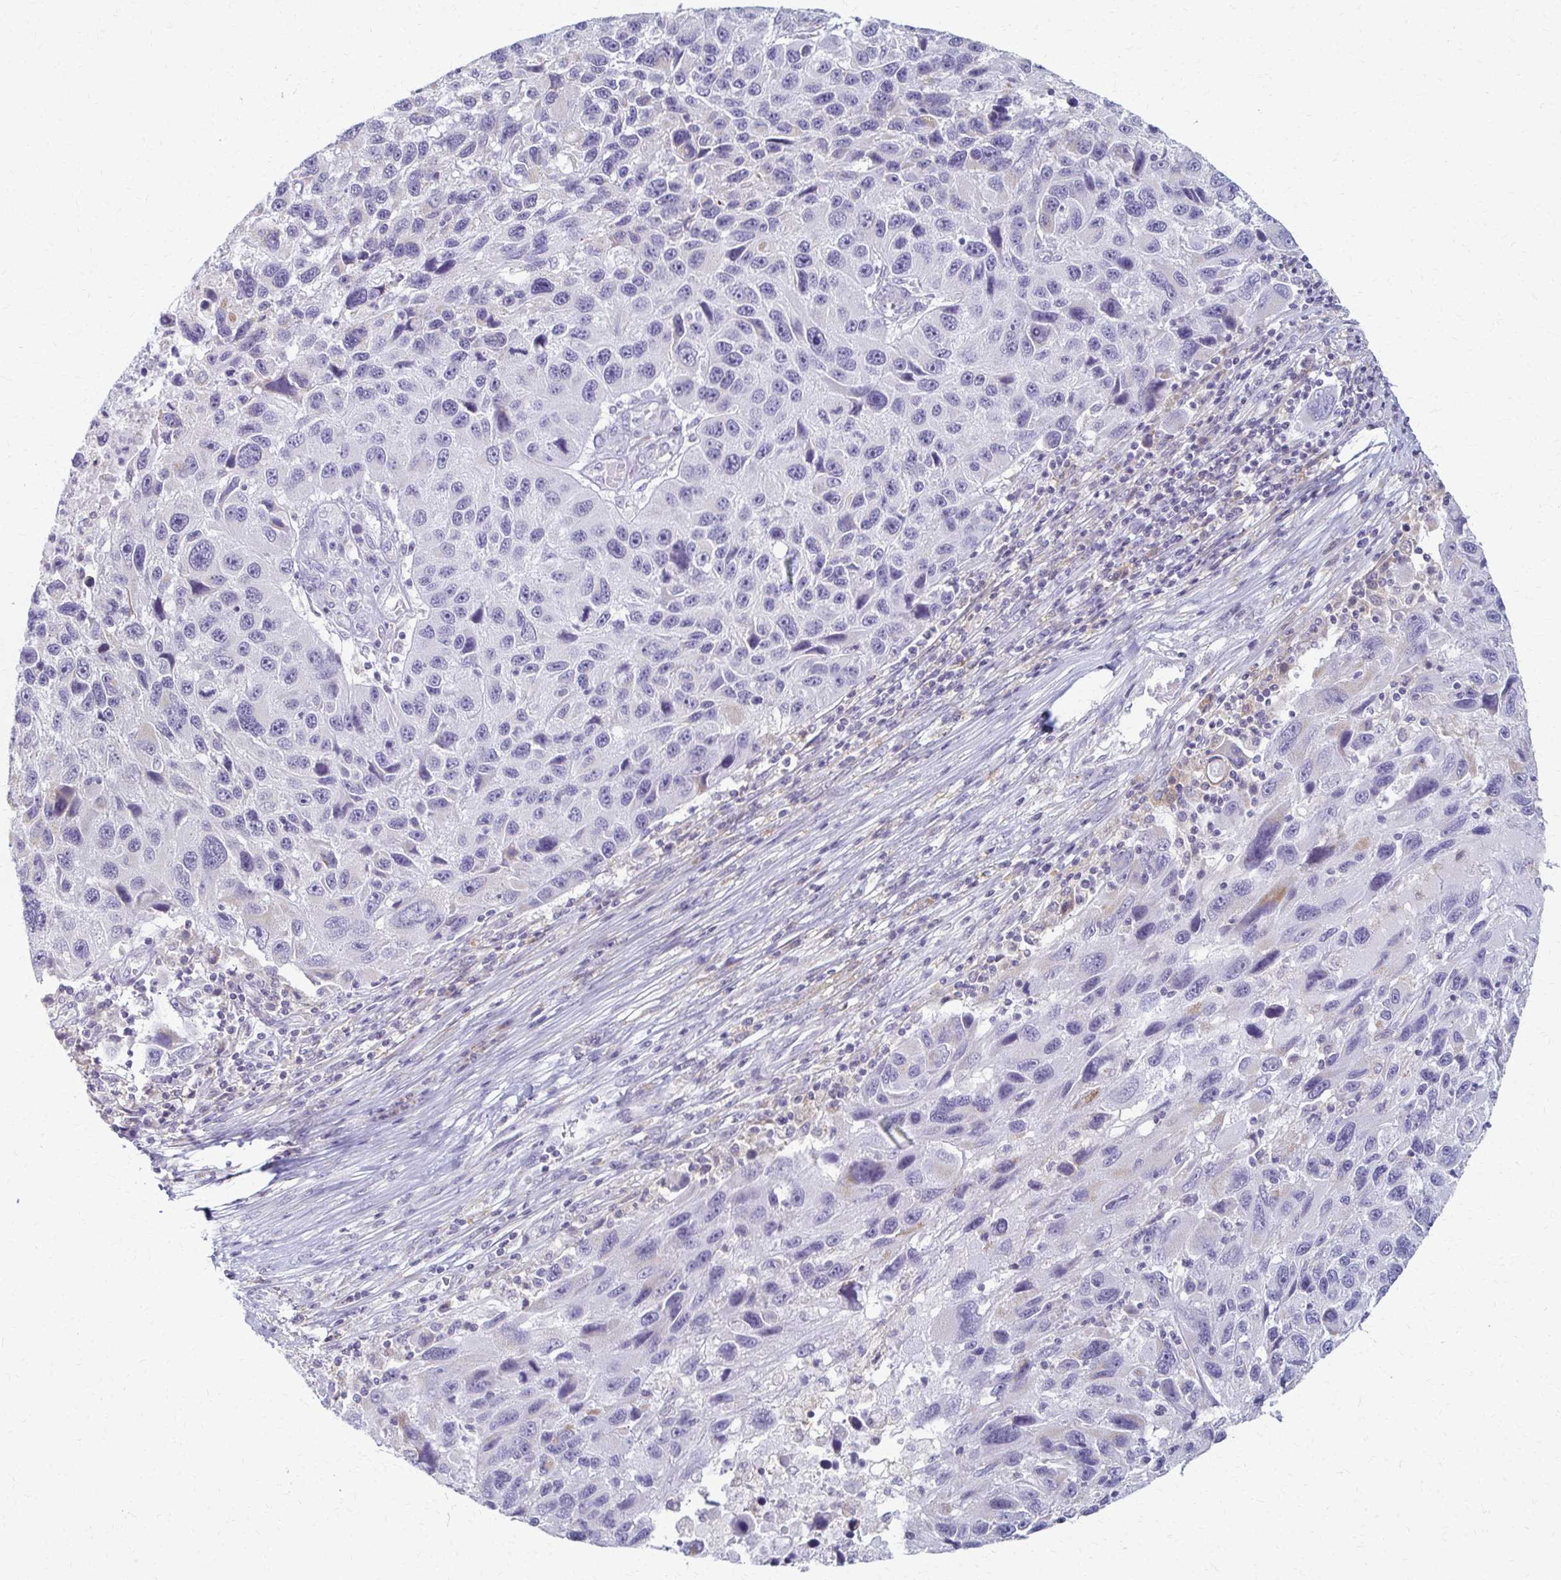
{"staining": {"intensity": "negative", "quantity": "none", "location": "none"}, "tissue": "melanoma", "cell_type": "Tumor cells", "image_type": "cancer", "snomed": [{"axis": "morphology", "description": "Malignant melanoma, NOS"}, {"axis": "topography", "description": "Skin"}], "caption": "DAB immunohistochemical staining of human melanoma displays no significant expression in tumor cells.", "gene": "FCGR2B", "patient": {"sex": "male", "age": 53}}